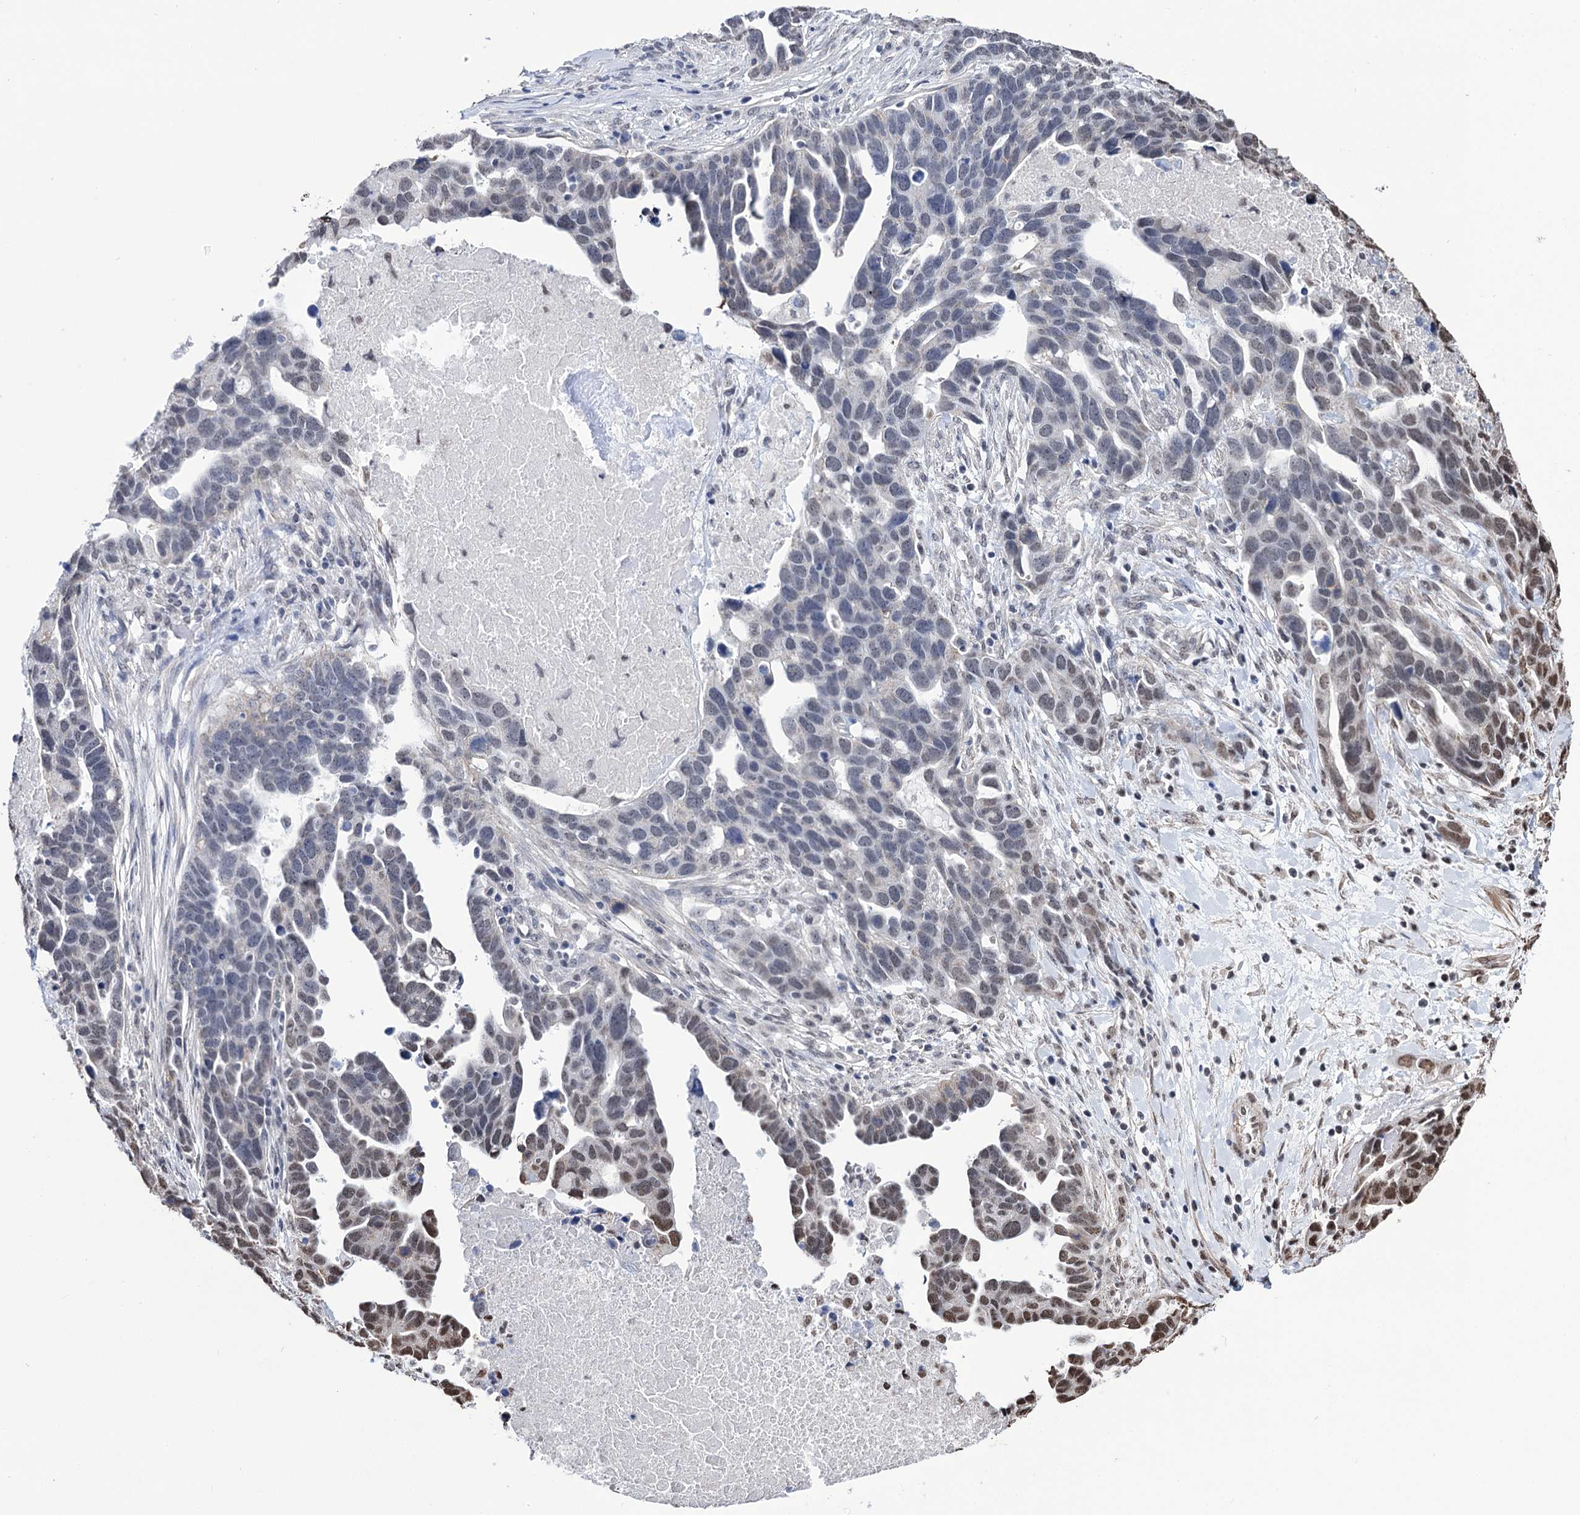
{"staining": {"intensity": "moderate", "quantity": "<25%", "location": "nuclear"}, "tissue": "ovarian cancer", "cell_type": "Tumor cells", "image_type": "cancer", "snomed": [{"axis": "morphology", "description": "Cystadenocarcinoma, serous, NOS"}, {"axis": "topography", "description": "Ovary"}], "caption": "This image displays immunohistochemistry staining of ovarian cancer (serous cystadenocarcinoma), with low moderate nuclear positivity in approximately <25% of tumor cells.", "gene": "ABHD10", "patient": {"sex": "female", "age": 54}}